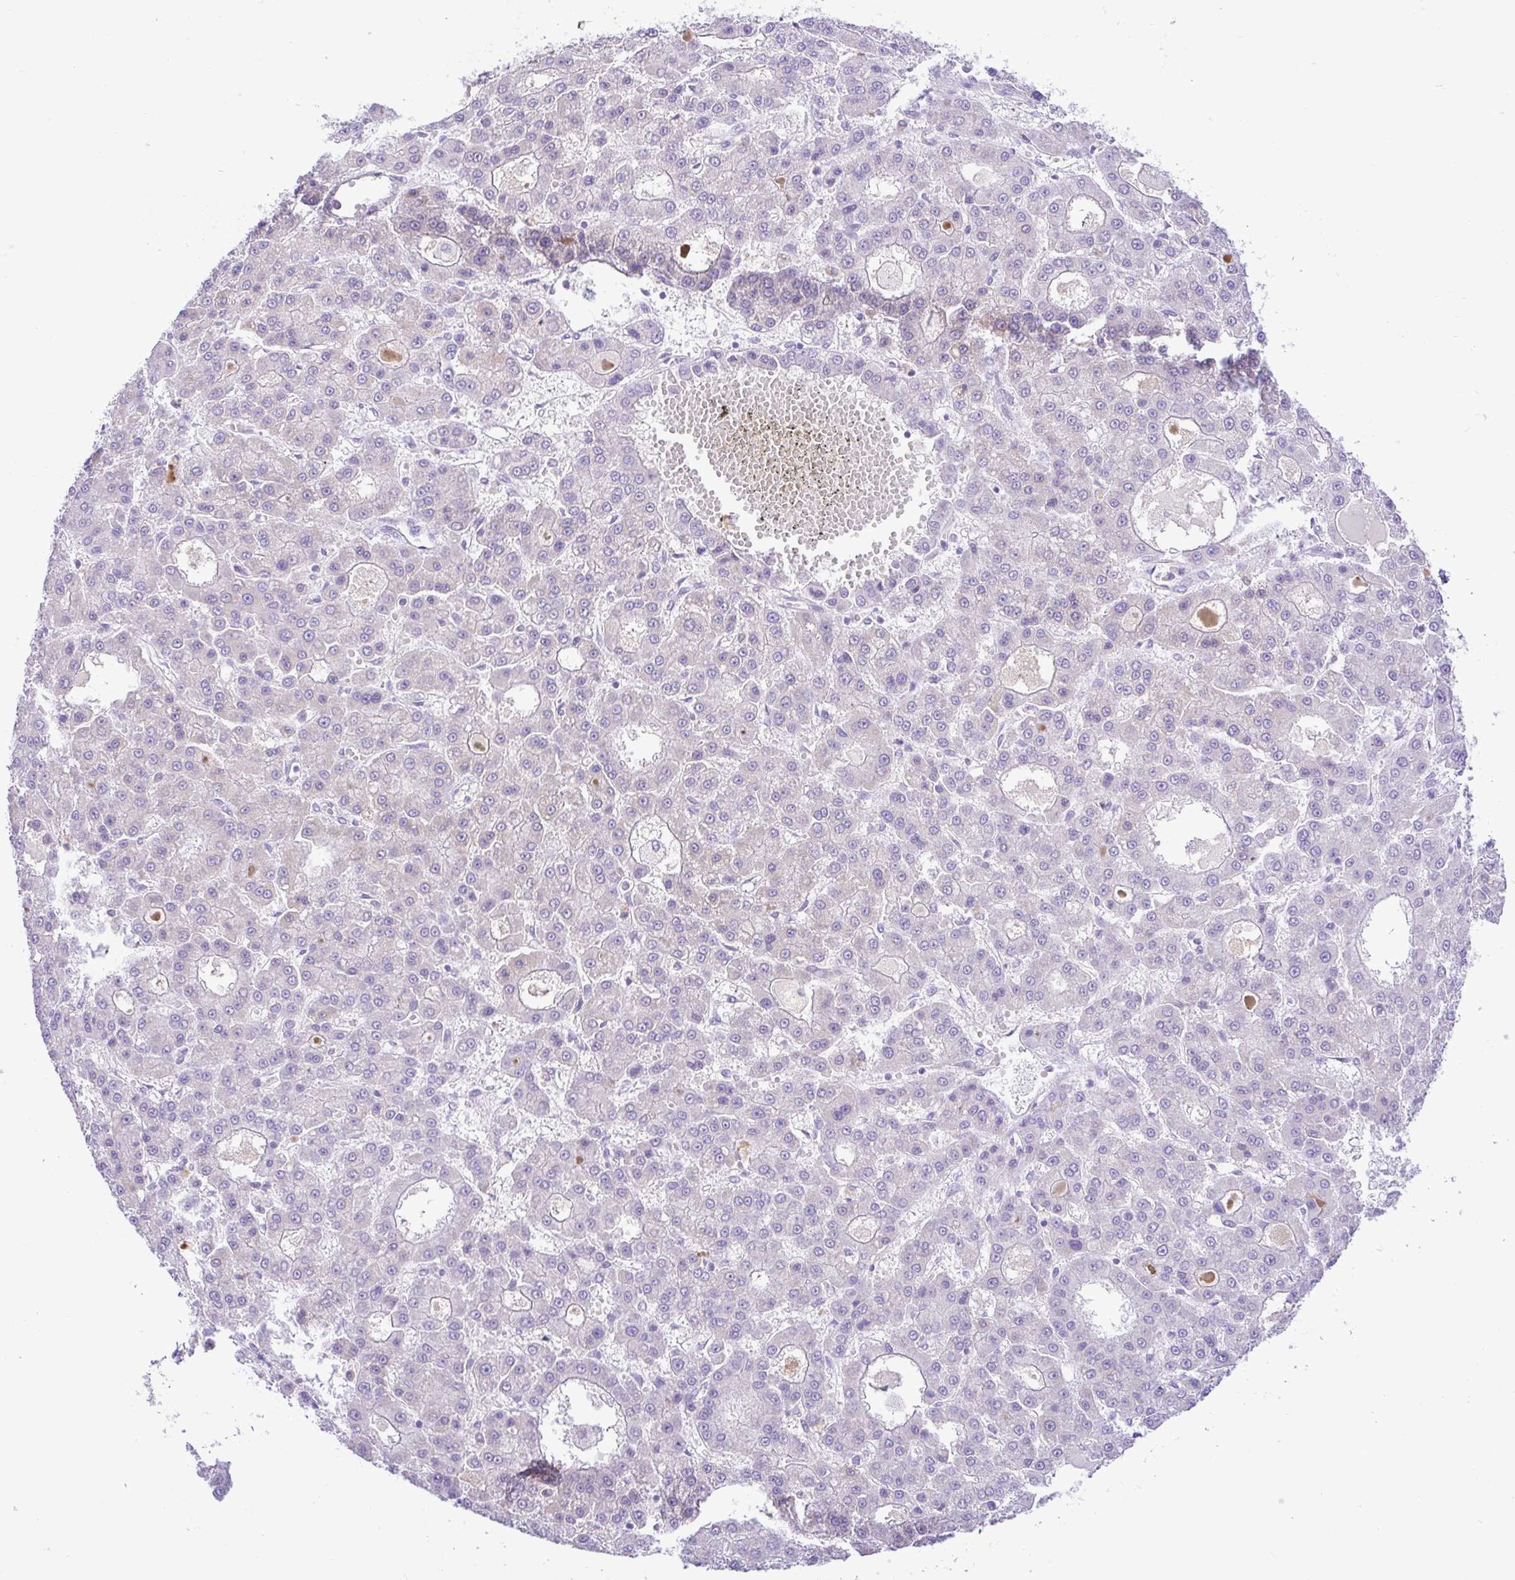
{"staining": {"intensity": "negative", "quantity": "none", "location": "none"}, "tissue": "liver cancer", "cell_type": "Tumor cells", "image_type": "cancer", "snomed": [{"axis": "morphology", "description": "Carcinoma, Hepatocellular, NOS"}, {"axis": "topography", "description": "Liver"}], "caption": "DAB immunohistochemical staining of human liver cancer displays no significant positivity in tumor cells.", "gene": "ZNF101", "patient": {"sex": "male", "age": 70}}